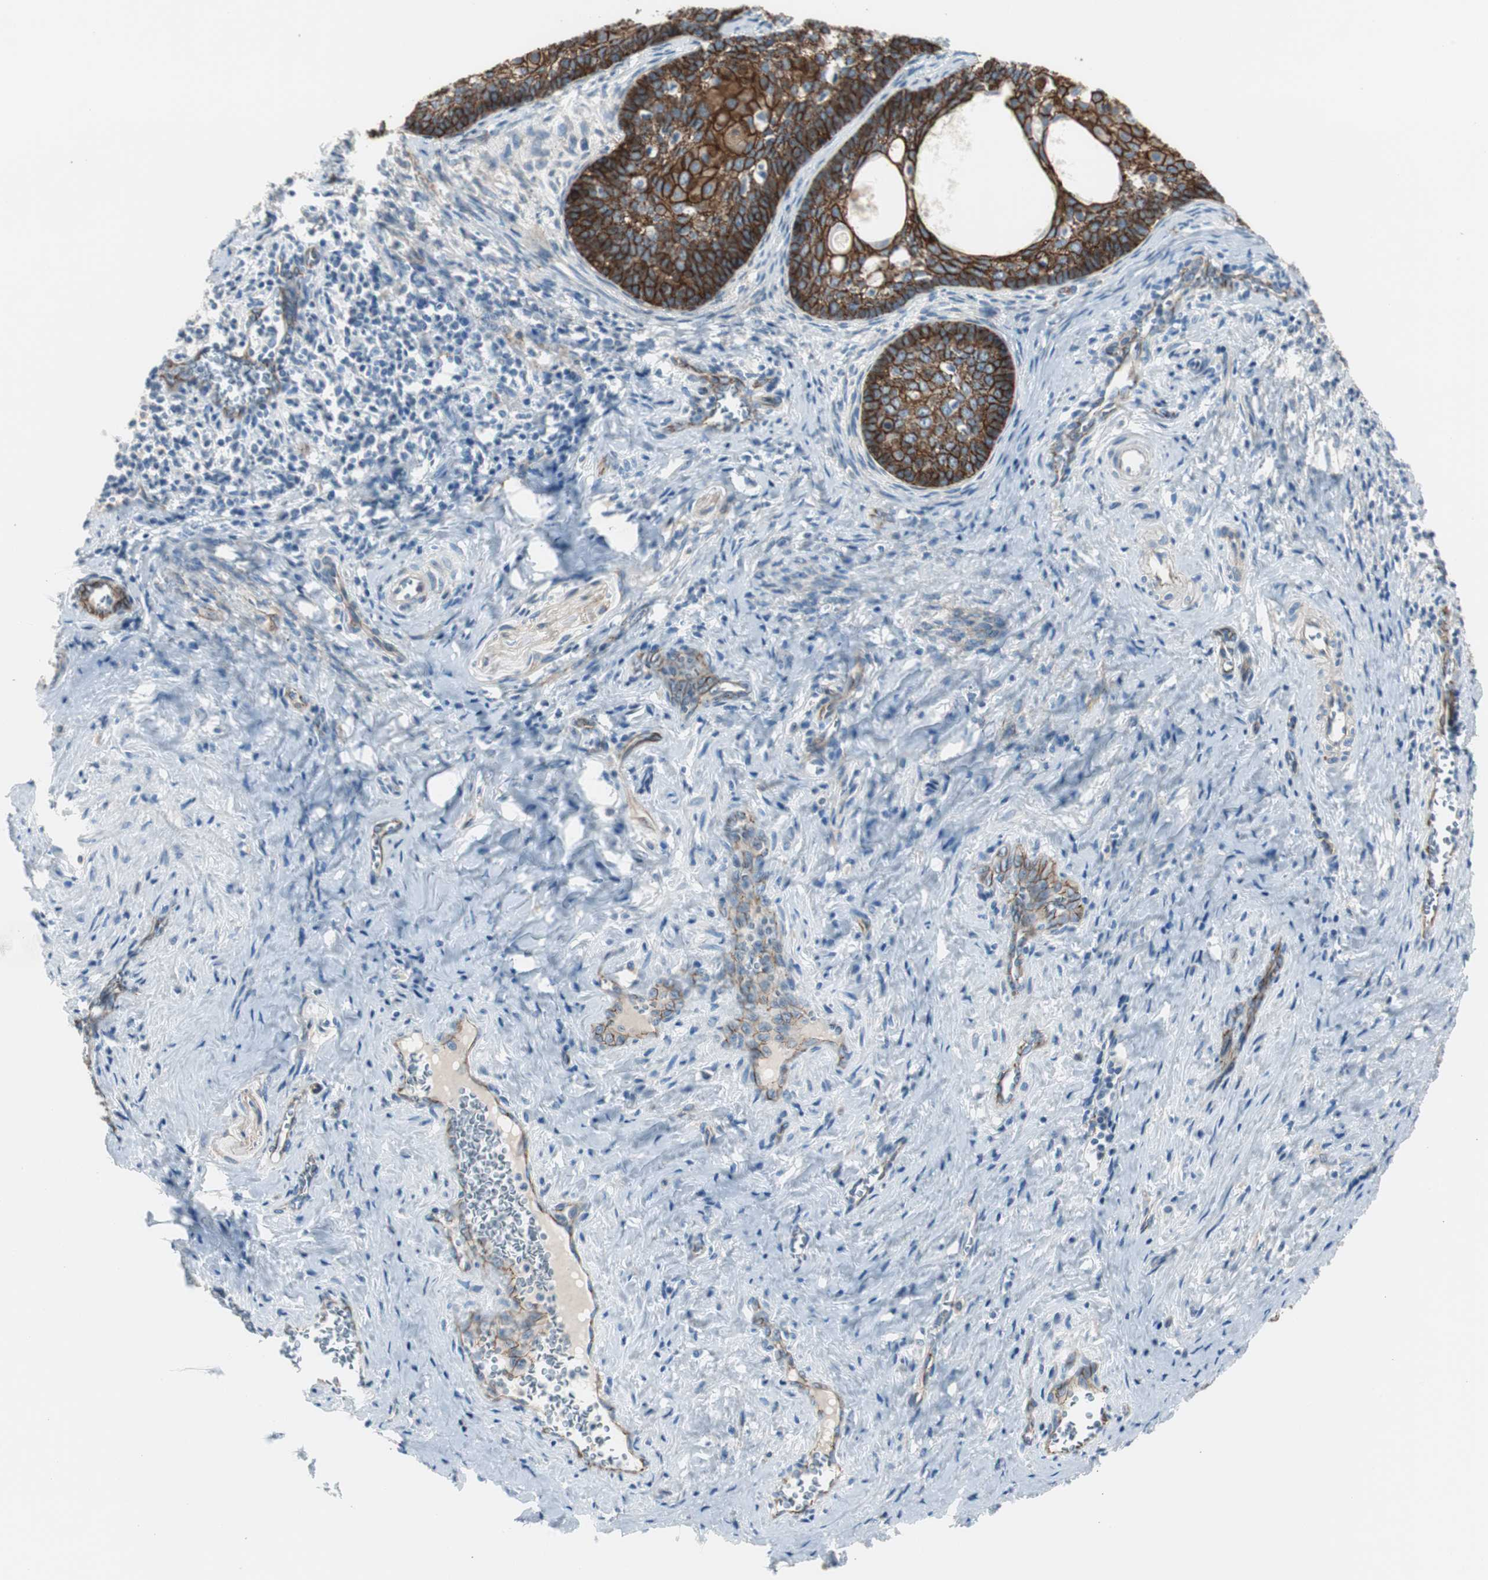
{"staining": {"intensity": "strong", "quantity": ">75%", "location": "cytoplasmic/membranous"}, "tissue": "cervical cancer", "cell_type": "Tumor cells", "image_type": "cancer", "snomed": [{"axis": "morphology", "description": "Squamous cell carcinoma, NOS"}, {"axis": "topography", "description": "Cervix"}], "caption": "Protein expression by immunohistochemistry shows strong cytoplasmic/membranous staining in approximately >75% of tumor cells in squamous cell carcinoma (cervical).", "gene": "STXBP4", "patient": {"sex": "female", "age": 33}}